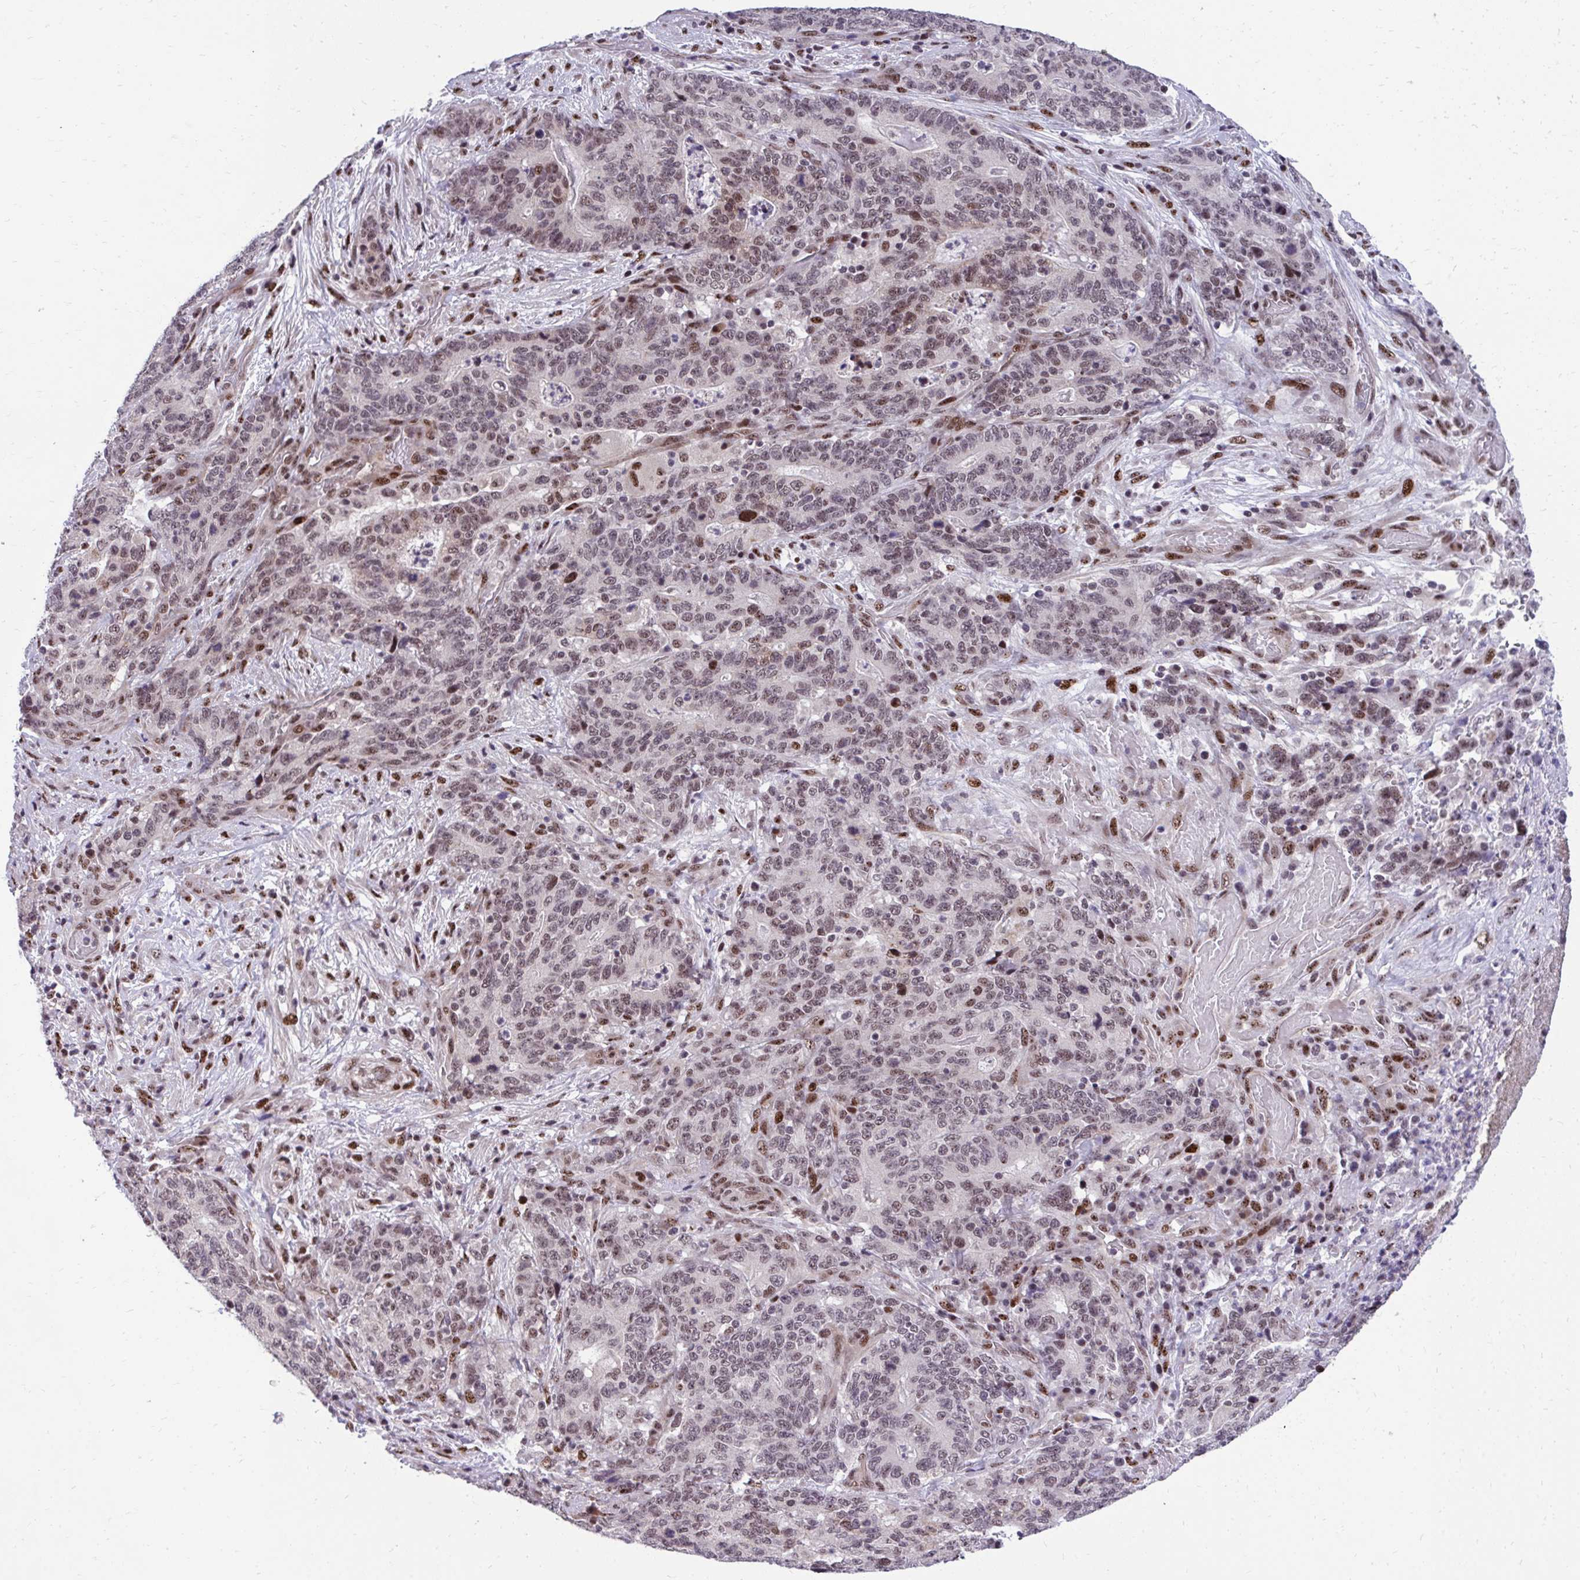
{"staining": {"intensity": "moderate", "quantity": "25%-75%", "location": "nuclear"}, "tissue": "stomach cancer", "cell_type": "Tumor cells", "image_type": "cancer", "snomed": [{"axis": "morphology", "description": "Normal tissue, NOS"}, {"axis": "morphology", "description": "Adenocarcinoma, NOS"}, {"axis": "topography", "description": "Stomach"}], "caption": "Immunohistochemistry (DAB (3,3'-diaminobenzidine)) staining of stomach adenocarcinoma shows moderate nuclear protein expression in about 25%-75% of tumor cells.", "gene": "HOXA4", "patient": {"sex": "female", "age": 64}}